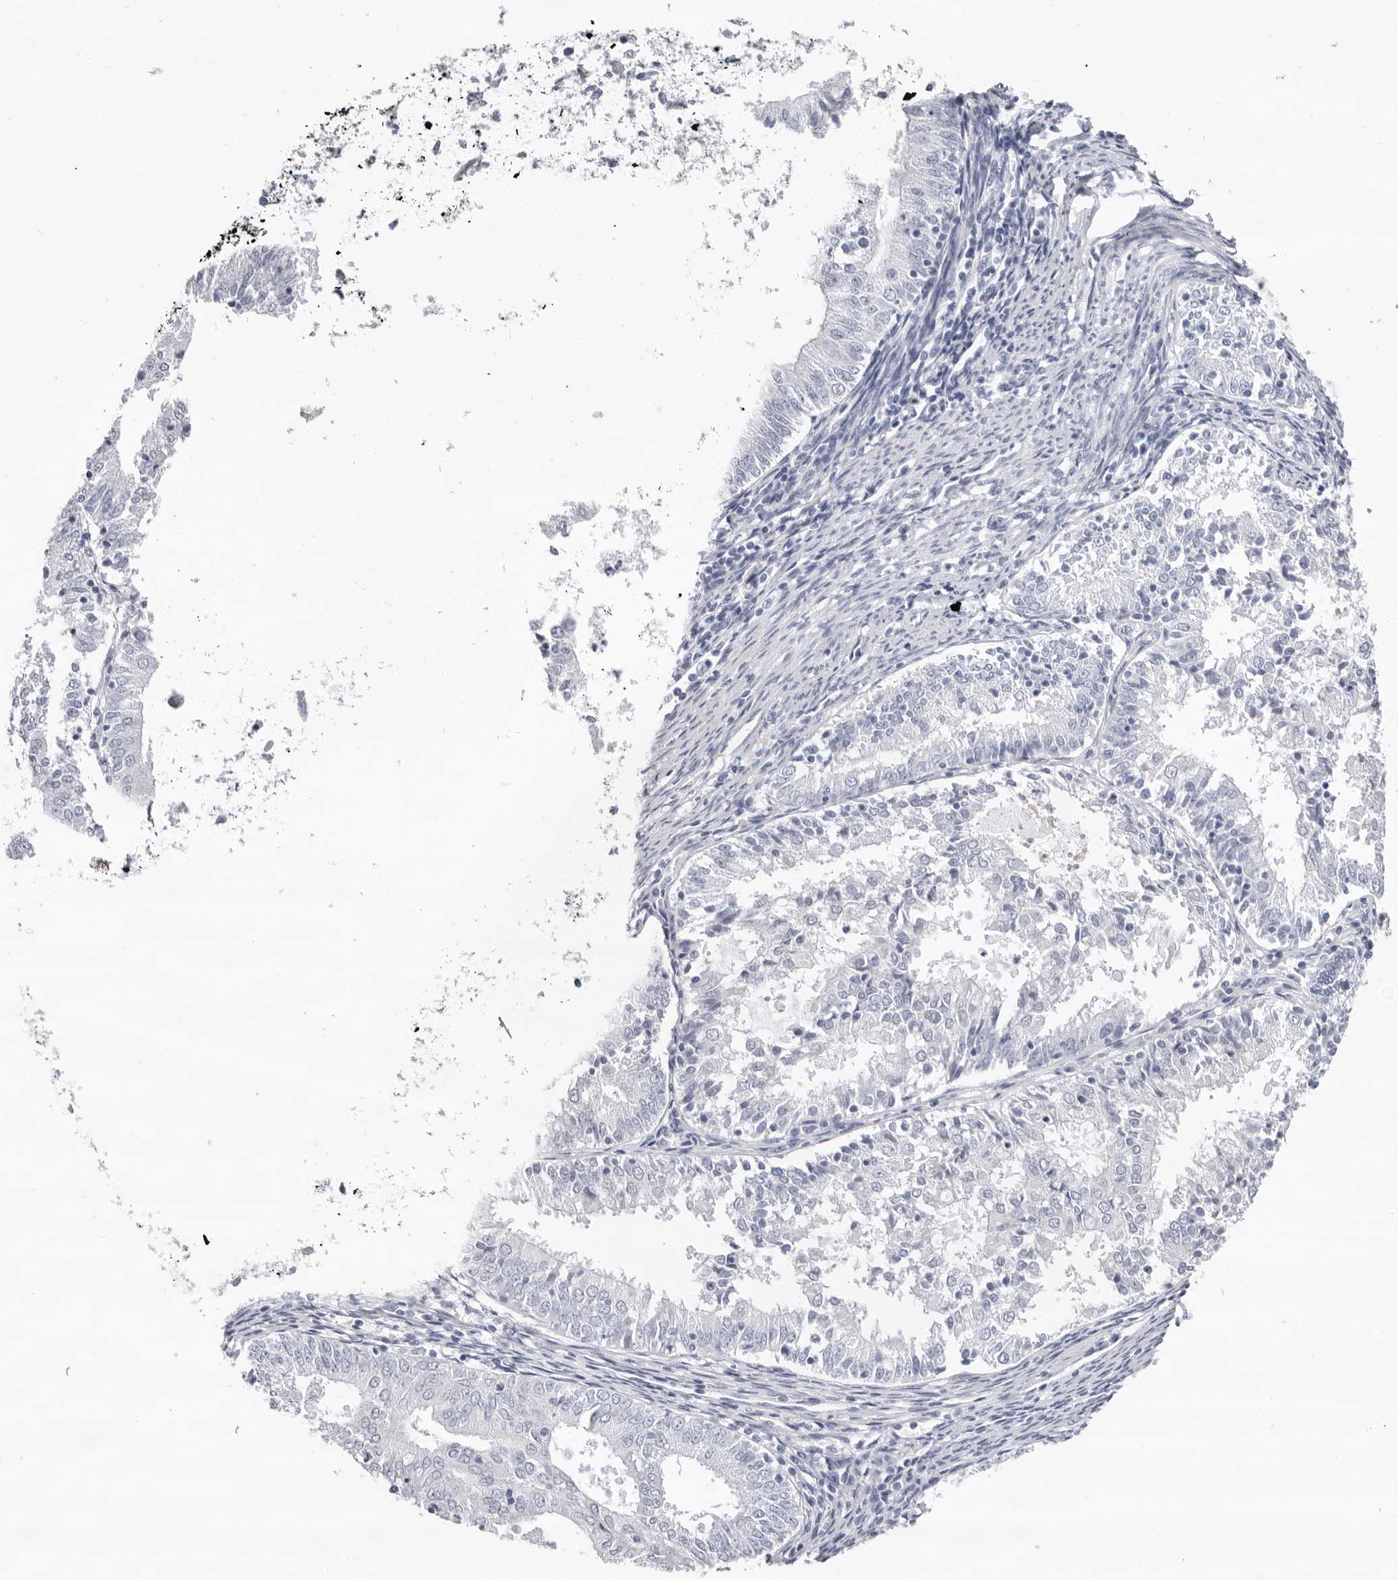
{"staining": {"intensity": "negative", "quantity": "none", "location": "none"}, "tissue": "endometrial cancer", "cell_type": "Tumor cells", "image_type": "cancer", "snomed": [{"axis": "morphology", "description": "Adenocarcinoma, NOS"}, {"axis": "topography", "description": "Endometrium"}], "caption": "A high-resolution micrograph shows IHC staining of endometrial cancer, which shows no significant positivity in tumor cells.", "gene": "LPO", "patient": {"sex": "female", "age": 57}}